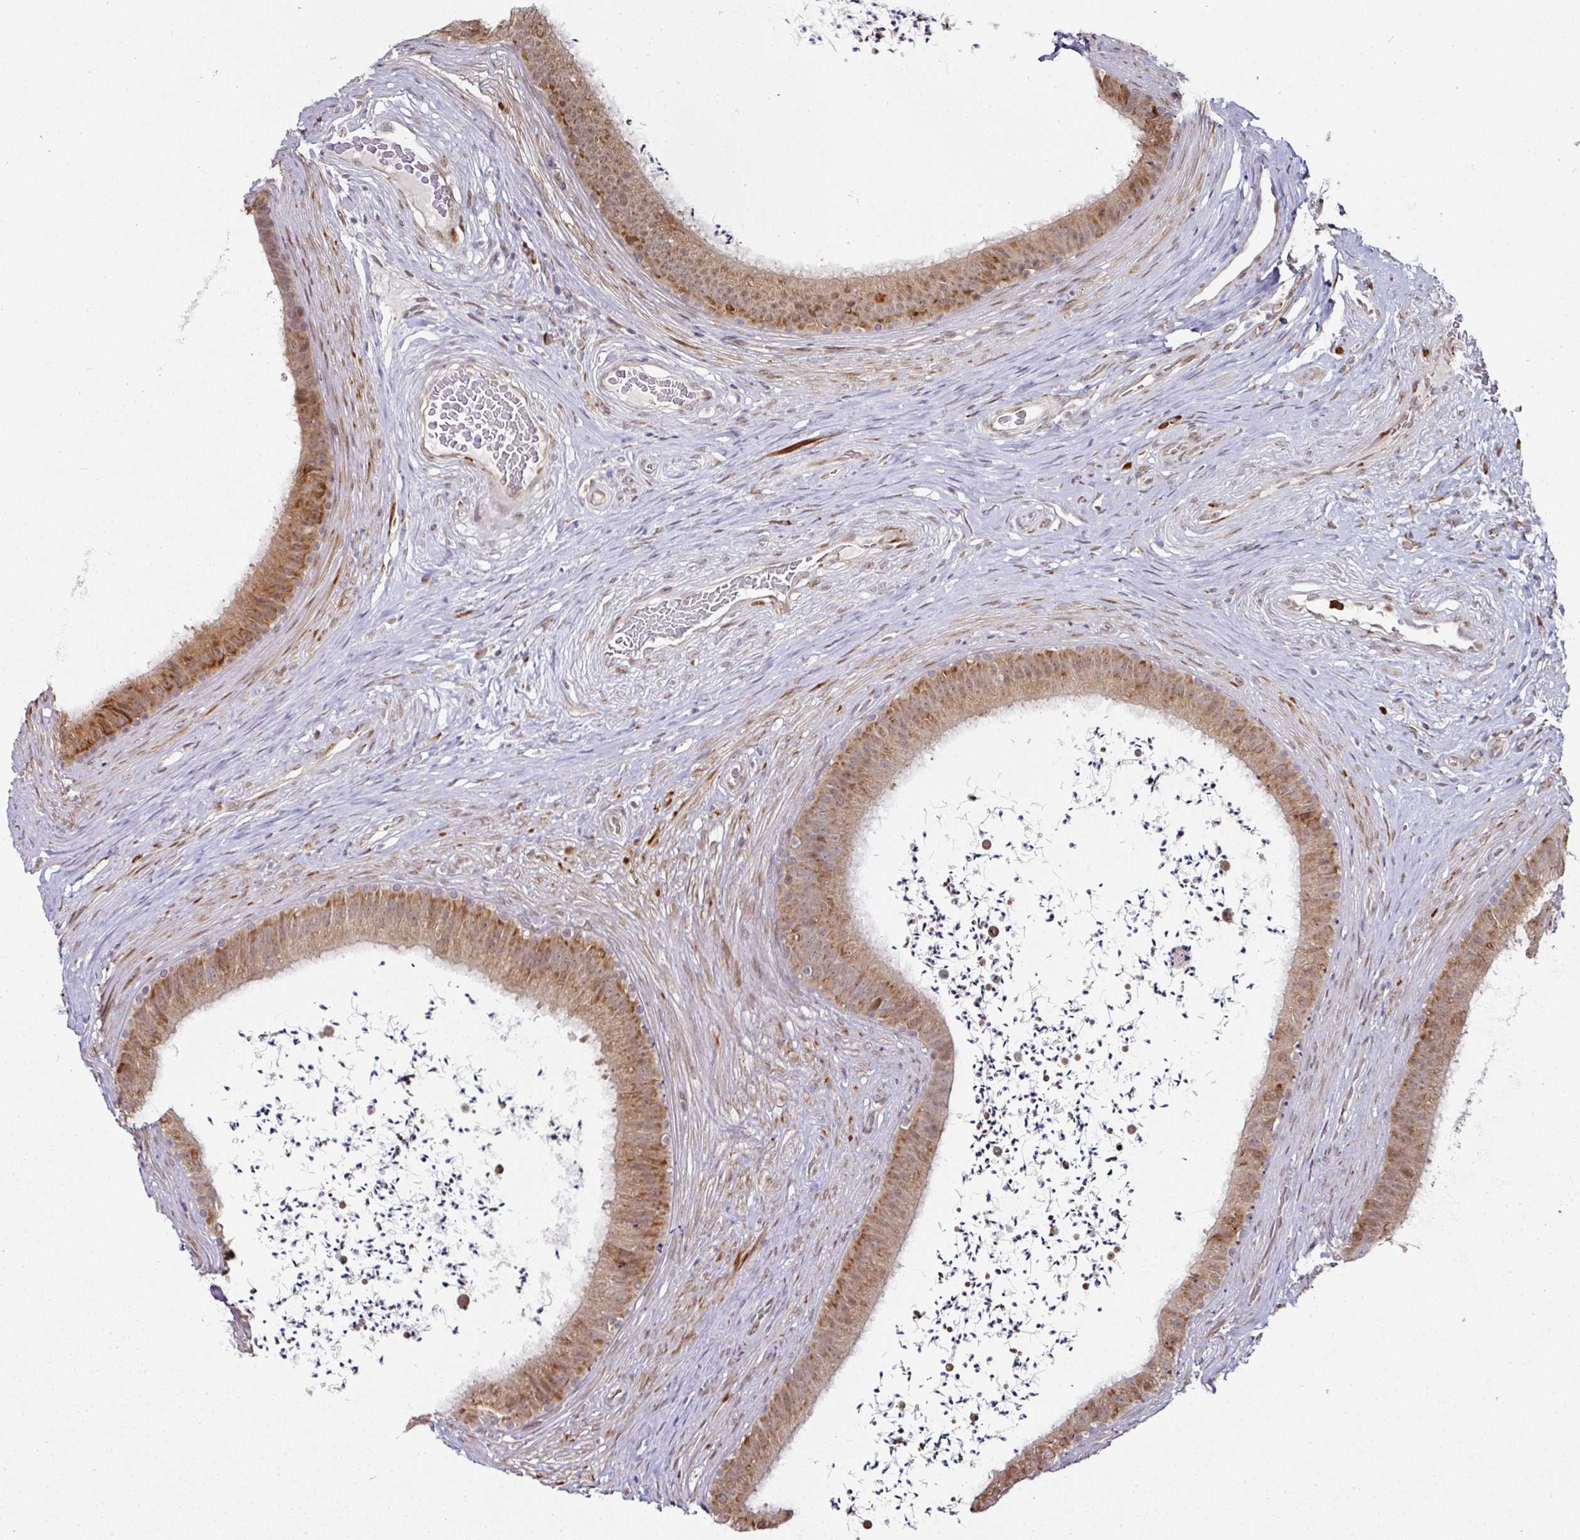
{"staining": {"intensity": "moderate", "quantity": ">75%", "location": "cytoplasmic/membranous,nuclear"}, "tissue": "epididymis", "cell_type": "Glandular cells", "image_type": "normal", "snomed": [{"axis": "morphology", "description": "Normal tissue, NOS"}, {"axis": "topography", "description": "Testis"}, {"axis": "topography", "description": "Epididymis"}], "caption": "Human epididymis stained with a protein marker demonstrates moderate staining in glandular cells.", "gene": "APOLD1", "patient": {"sex": "male", "age": 41}}